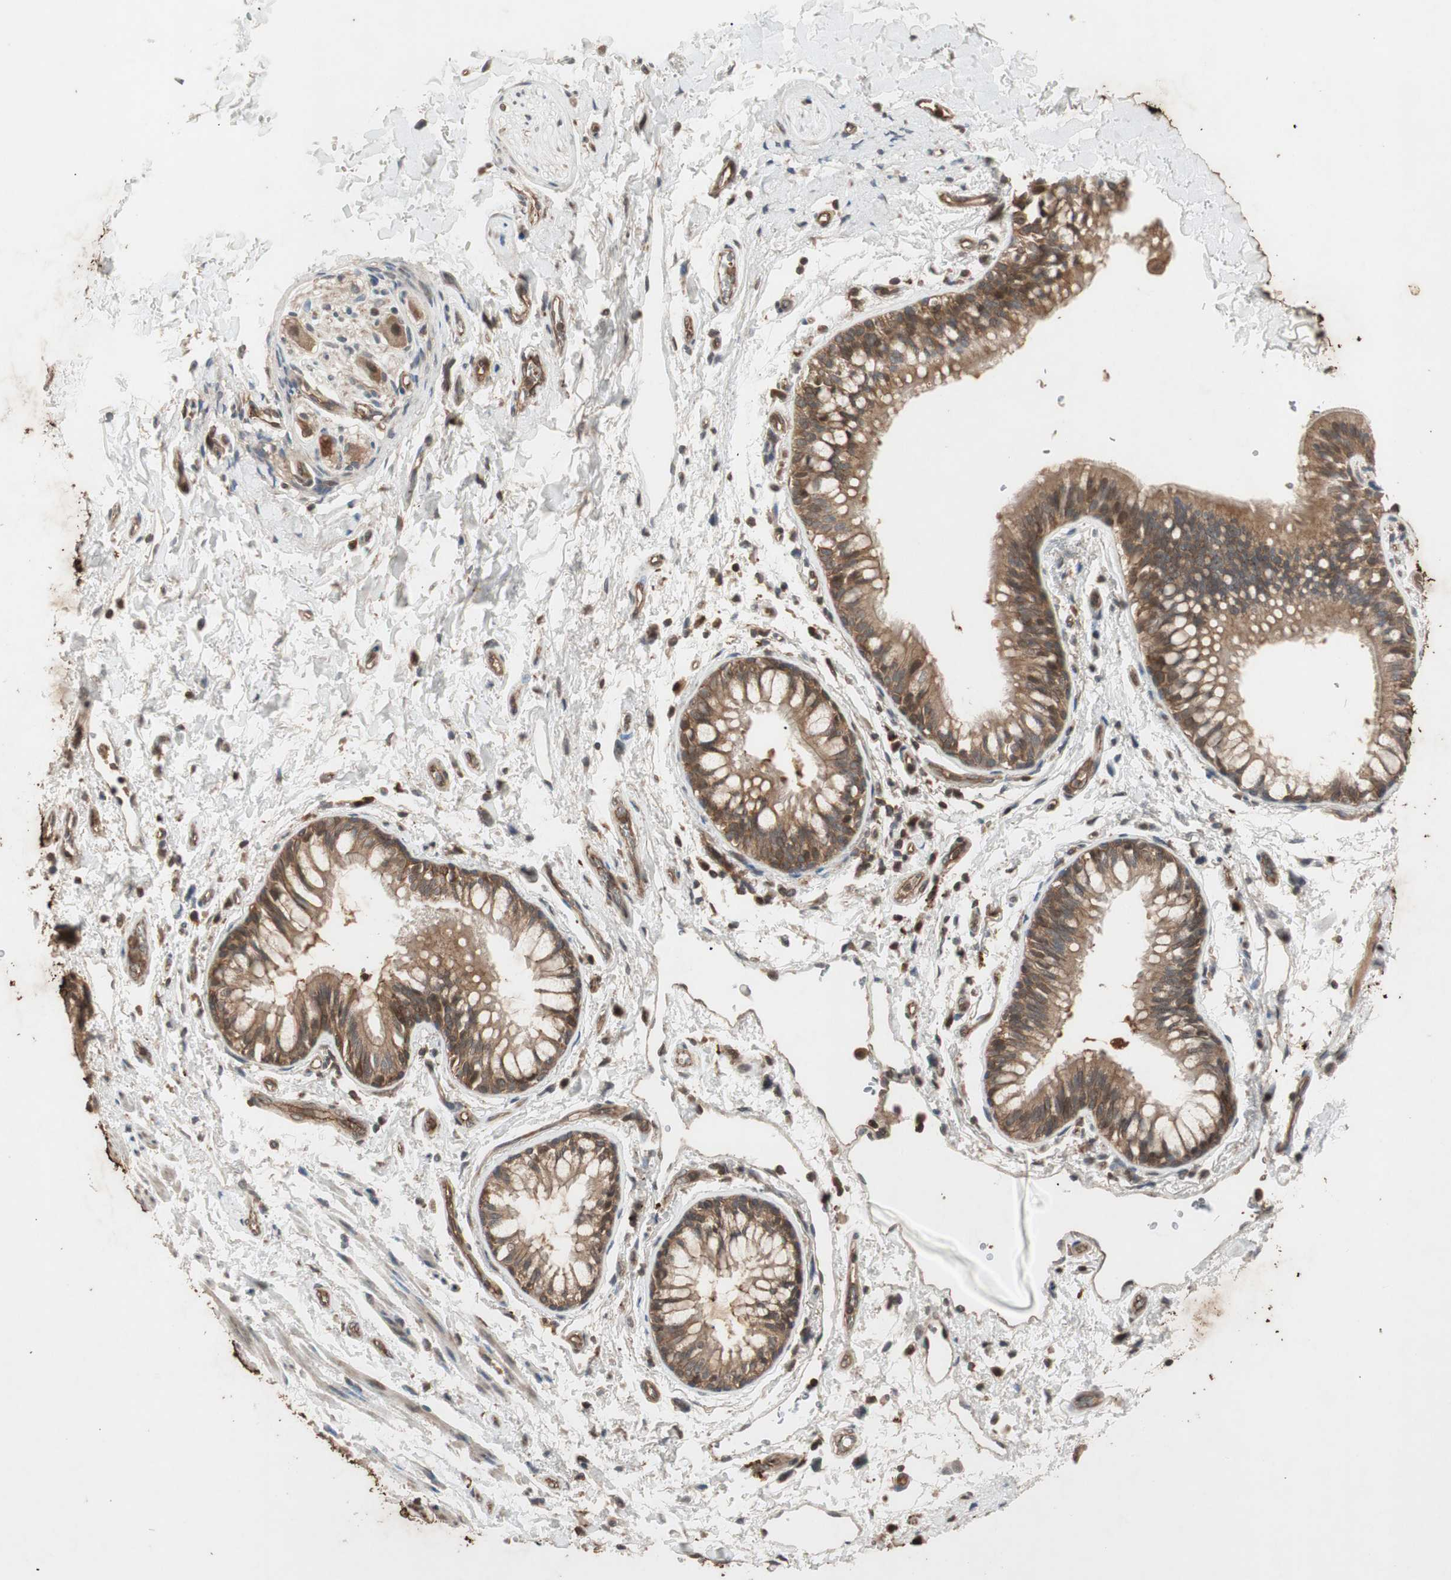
{"staining": {"intensity": "negative", "quantity": "none", "location": "none"}, "tissue": "adipose tissue", "cell_type": "Adipocytes", "image_type": "normal", "snomed": [{"axis": "morphology", "description": "Normal tissue, NOS"}, {"axis": "topography", "description": "Cartilage tissue"}, {"axis": "topography", "description": "Bronchus"}], "caption": "A high-resolution histopathology image shows immunohistochemistry (IHC) staining of benign adipose tissue, which demonstrates no significant staining in adipocytes.", "gene": "EPHA8", "patient": {"sex": "female", "age": 73}}